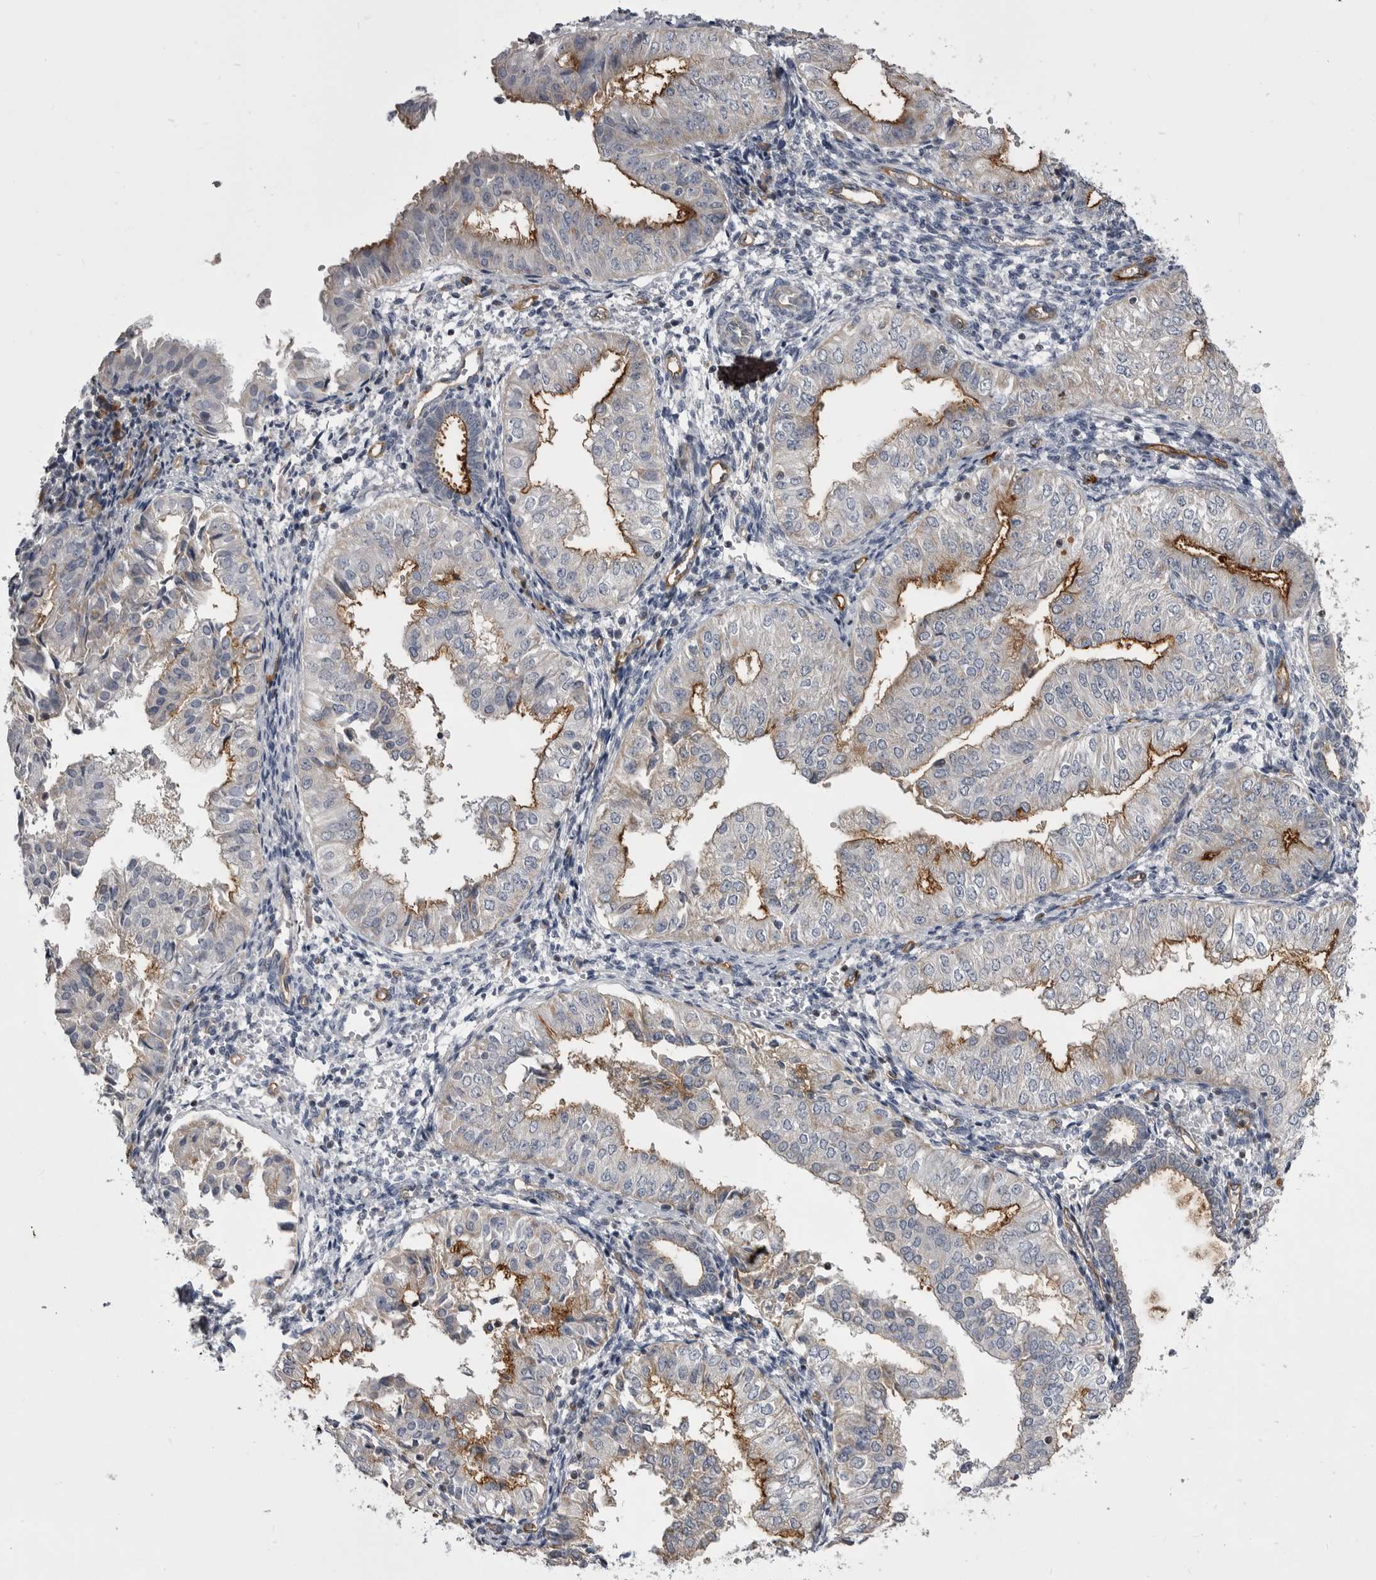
{"staining": {"intensity": "moderate", "quantity": ">75%", "location": "cytoplasmic/membranous"}, "tissue": "endometrial cancer", "cell_type": "Tumor cells", "image_type": "cancer", "snomed": [{"axis": "morphology", "description": "Normal tissue, NOS"}, {"axis": "morphology", "description": "Adenocarcinoma, NOS"}, {"axis": "topography", "description": "Endometrium"}], "caption": "This photomicrograph shows immunohistochemistry staining of human endometrial adenocarcinoma, with medium moderate cytoplasmic/membranous staining in approximately >75% of tumor cells.", "gene": "OPLAH", "patient": {"sex": "female", "age": 53}}